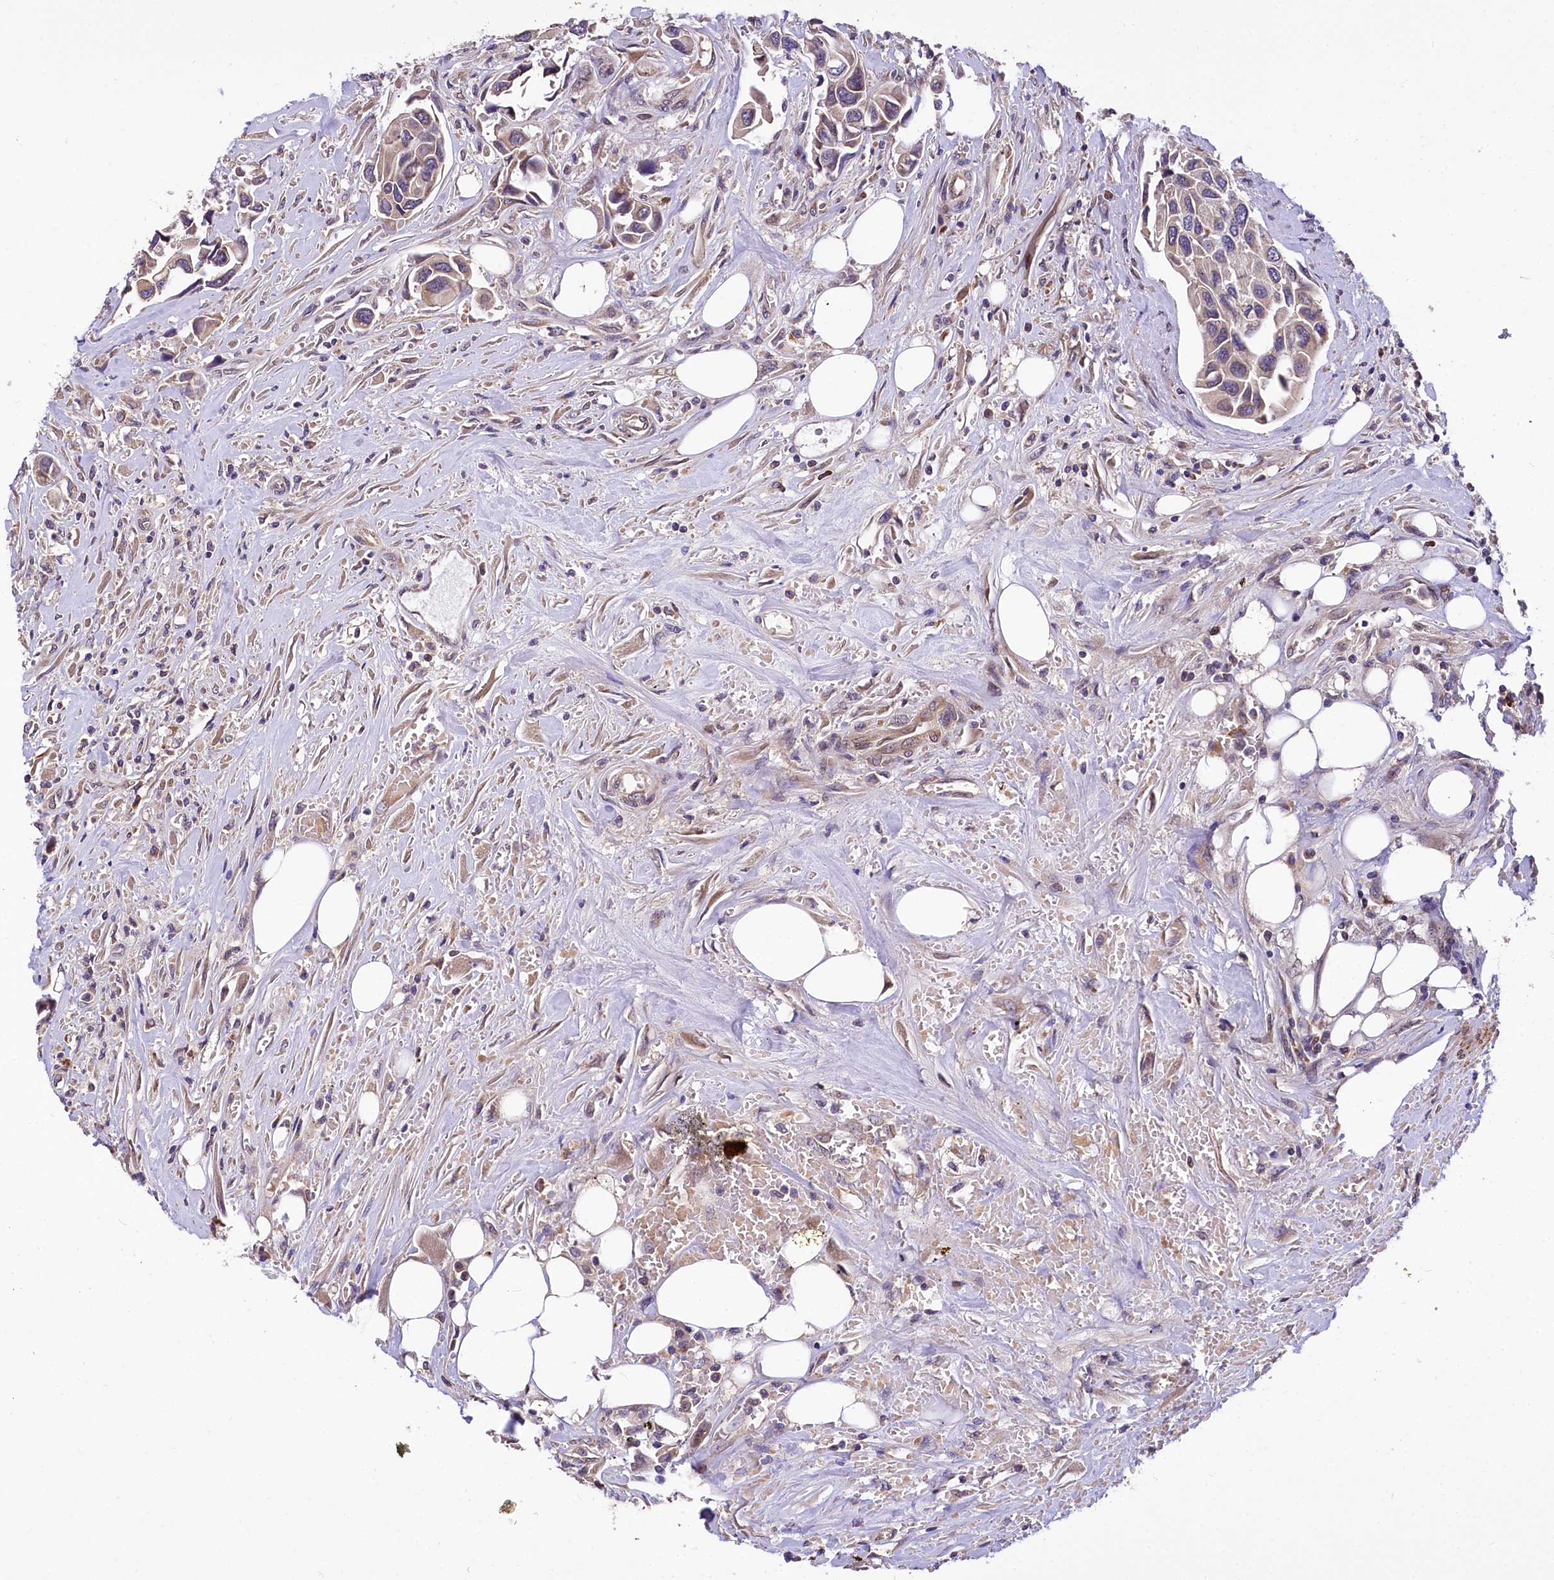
{"staining": {"intensity": "weak", "quantity": ">75%", "location": "cytoplasmic/membranous"}, "tissue": "urothelial cancer", "cell_type": "Tumor cells", "image_type": "cancer", "snomed": [{"axis": "morphology", "description": "Urothelial carcinoma, High grade"}, {"axis": "topography", "description": "Urinary bladder"}], "caption": "The histopathology image reveals a brown stain indicating the presence of a protein in the cytoplasmic/membranous of tumor cells in urothelial carcinoma (high-grade).", "gene": "SUPV3L1", "patient": {"sex": "male", "age": 74}}